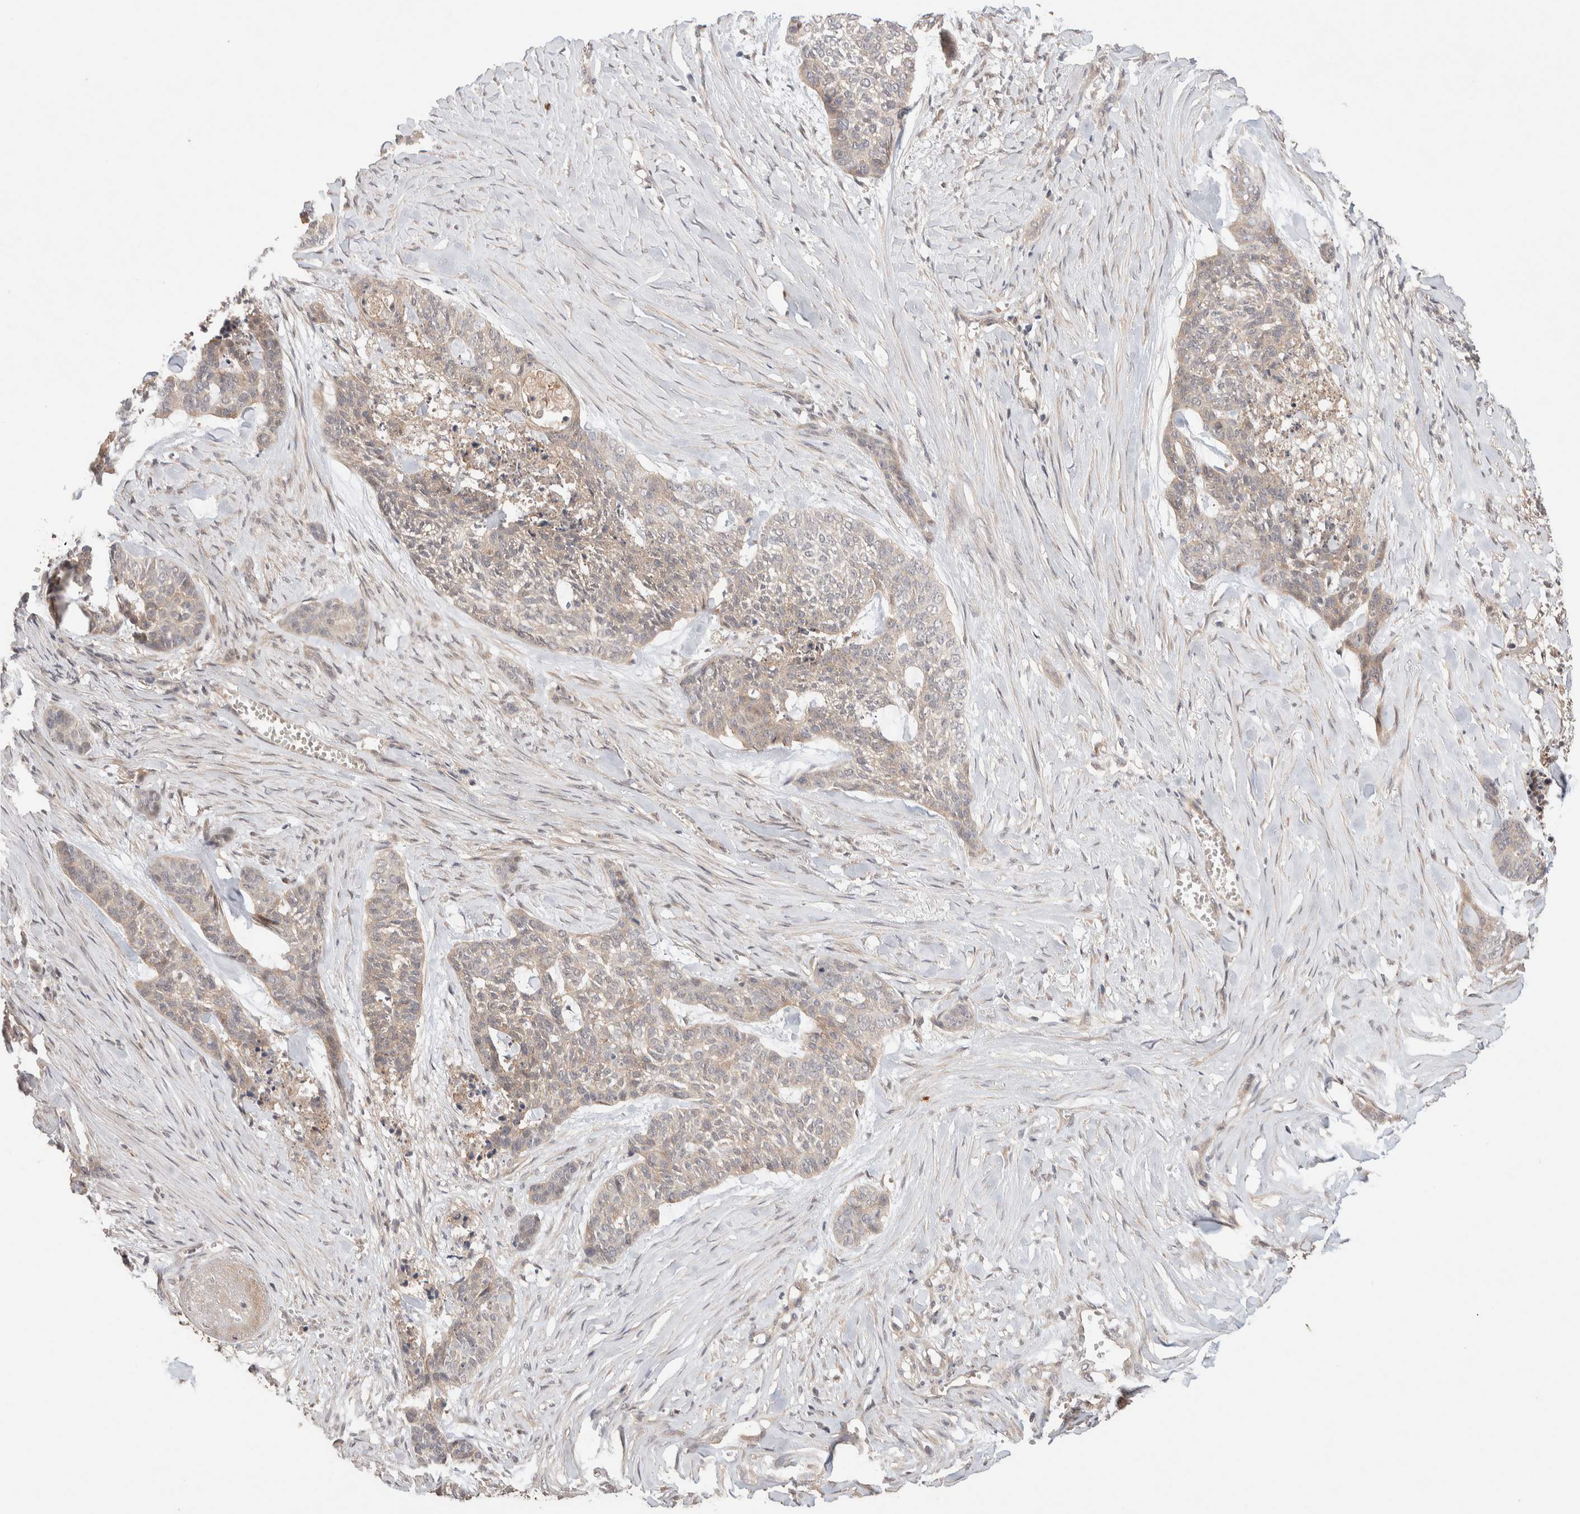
{"staining": {"intensity": "weak", "quantity": "<25%", "location": "cytoplasmic/membranous"}, "tissue": "skin cancer", "cell_type": "Tumor cells", "image_type": "cancer", "snomed": [{"axis": "morphology", "description": "Basal cell carcinoma"}, {"axis": "topography", "description": "Skin"}], "caption": "The micrograph shows no staining of tumor cells in skin cancer.", "gene": "CASK", "patient": {"sex": "female", "age": 64}}